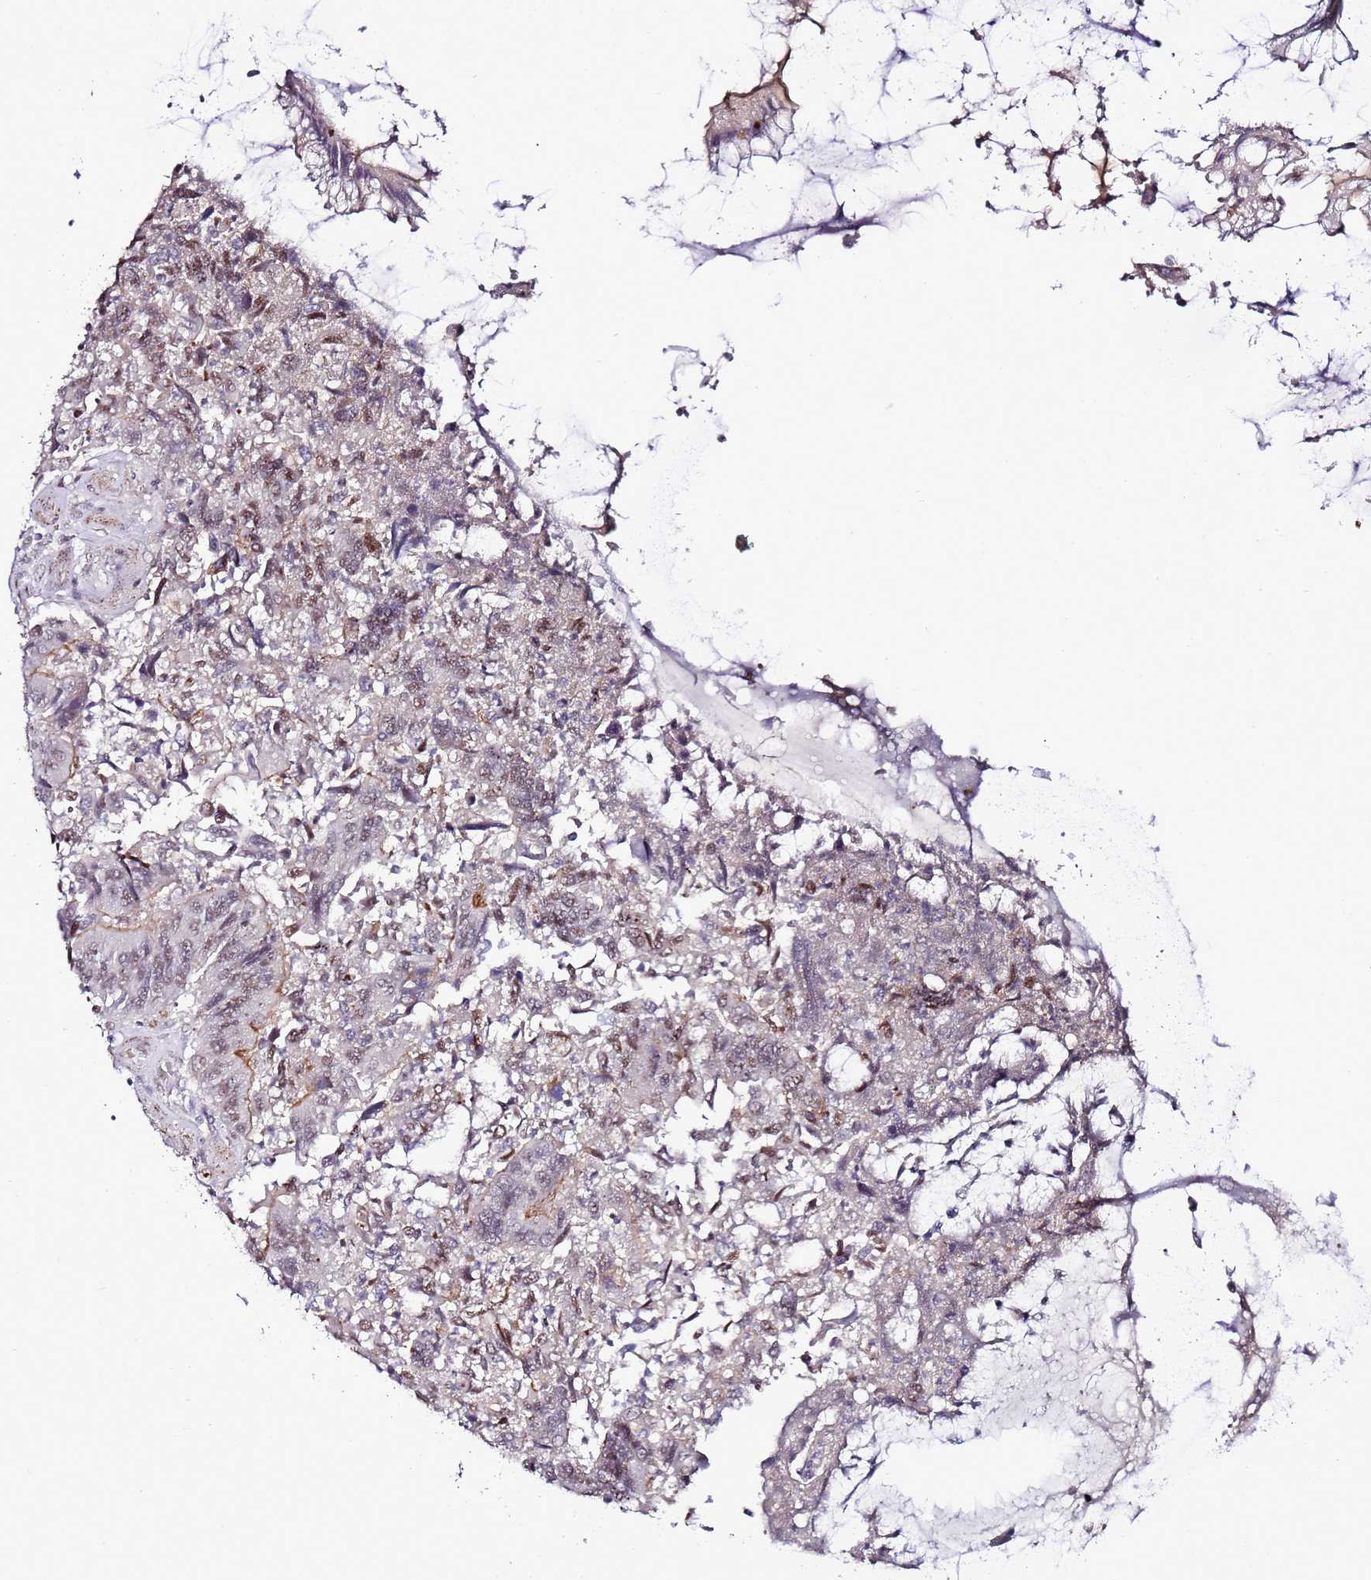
{"staining": {"intensity": "weak", "quantity": "<25%", "location": "cytoplasmic/membranous,nuclear"}, "tissue": "colorectal cancer", "cell_type": "Tumor cells", "image_type": "cancer", "snomed": [{"axis": "morphology", "description": "Adenocarcinoma, NOS"}, {"axis": "topography", "description": "Colon"}], "caption": "Tumor cells show no significant staining in colorectal adenocarcinoma.", "gene": "PSMA7", "patient": {"sex": "female", "age": 67}}